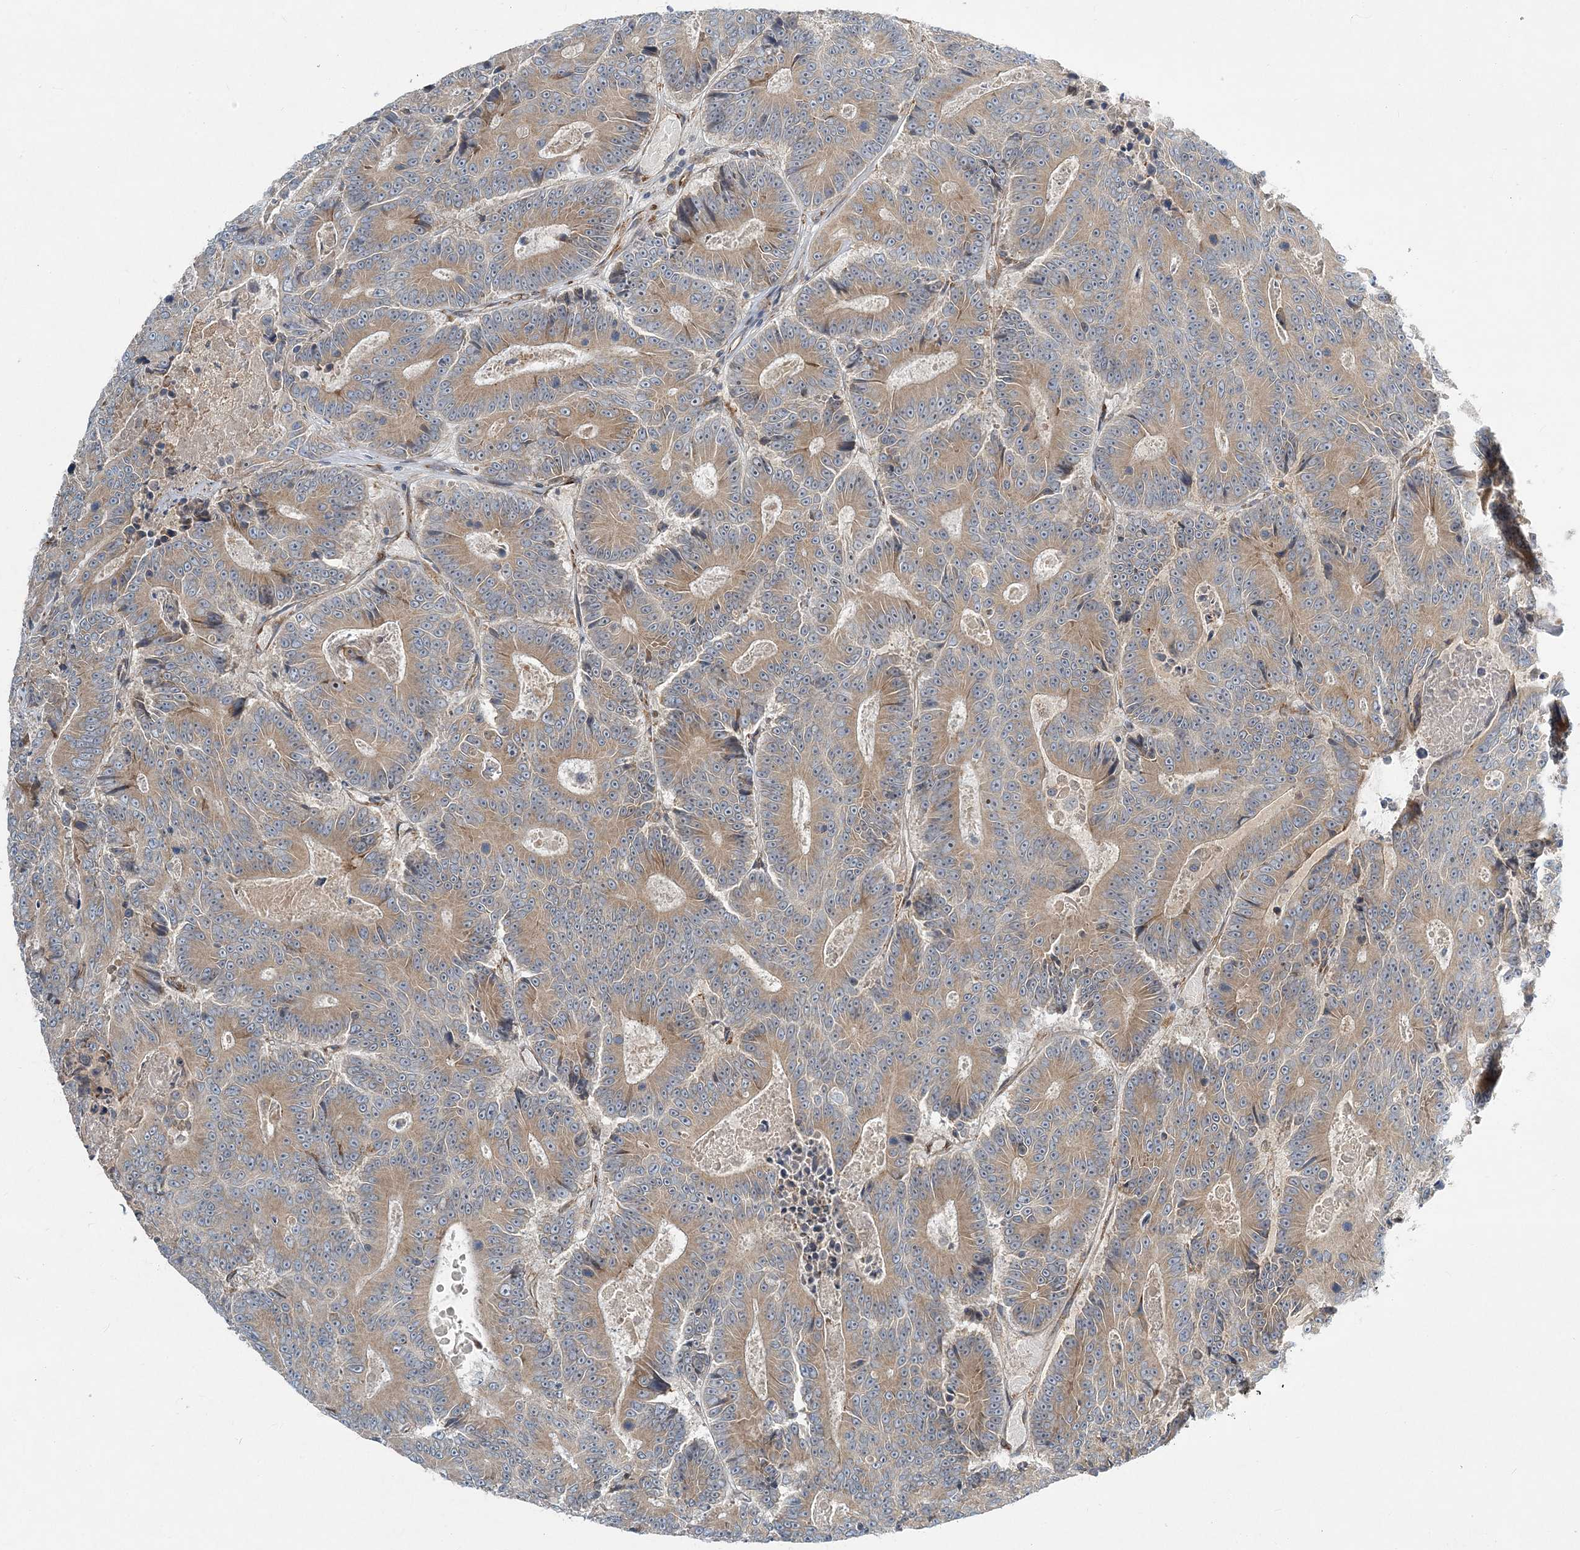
{"staining": {"intensity": "weak", "quantity": ">75%", "location": "cytoplasmic/membranous"}, "tissue": "colorectal cancer", "cell_type": "Tumor cells", "image_type": "cancer", "snomed": [{"axis": "morphology", "description": "Adenocarcinoma, NOS"}, {"axis": "topography", "description": "Colon"}], "caption": "Immunohistochemical staining of human colorectal adenocarcinoma exhibits low levels of weak cytoplasmic/membranous protein expression in approximately >75% of tumor cells. Nuclei are stained in blue.", "gene": "NBAS", "patient": {"sex": "male", "age": 83}}